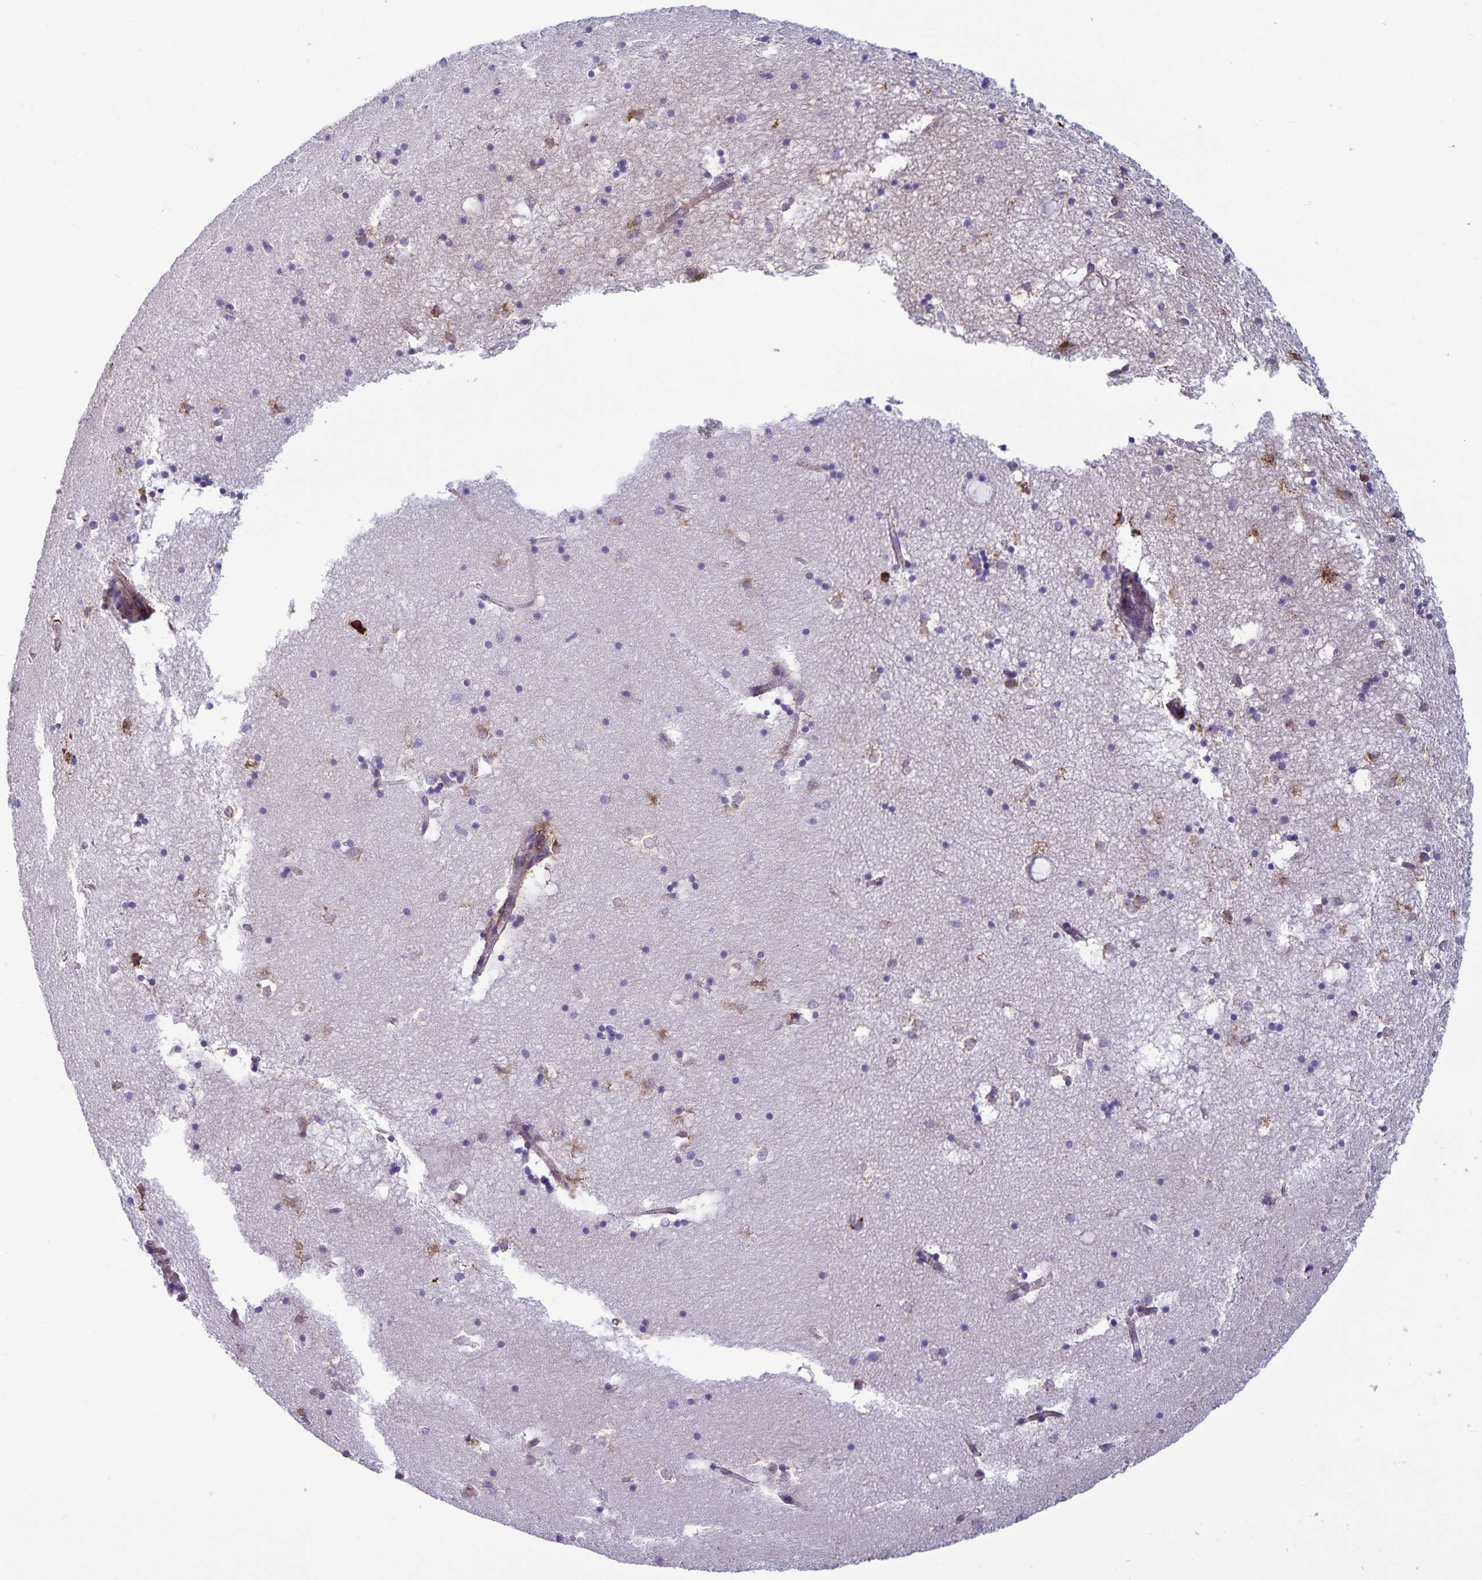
{"staining": {"intensity": "moderate", "quantity": "<25%", "location": "cytoplasmic/membranous"}, "tissue": "hippocampus", "cell_type": "Glial cells", "image_type": "normal", "snomed": [{"axis": "morphology", "description": "Normal tissue, NOS"}, {"axis": "topography", "description": "Hippocampus"}], "caption": "Immunohistochemical staining of unremarkable human hippocampus demonstrates <25% levels of moderate cytoplasmic/membranous protein positivity in approximately <25% of glial cells.", "gene": "RCN1", "patient": {"sex": "male", "age": 58}}